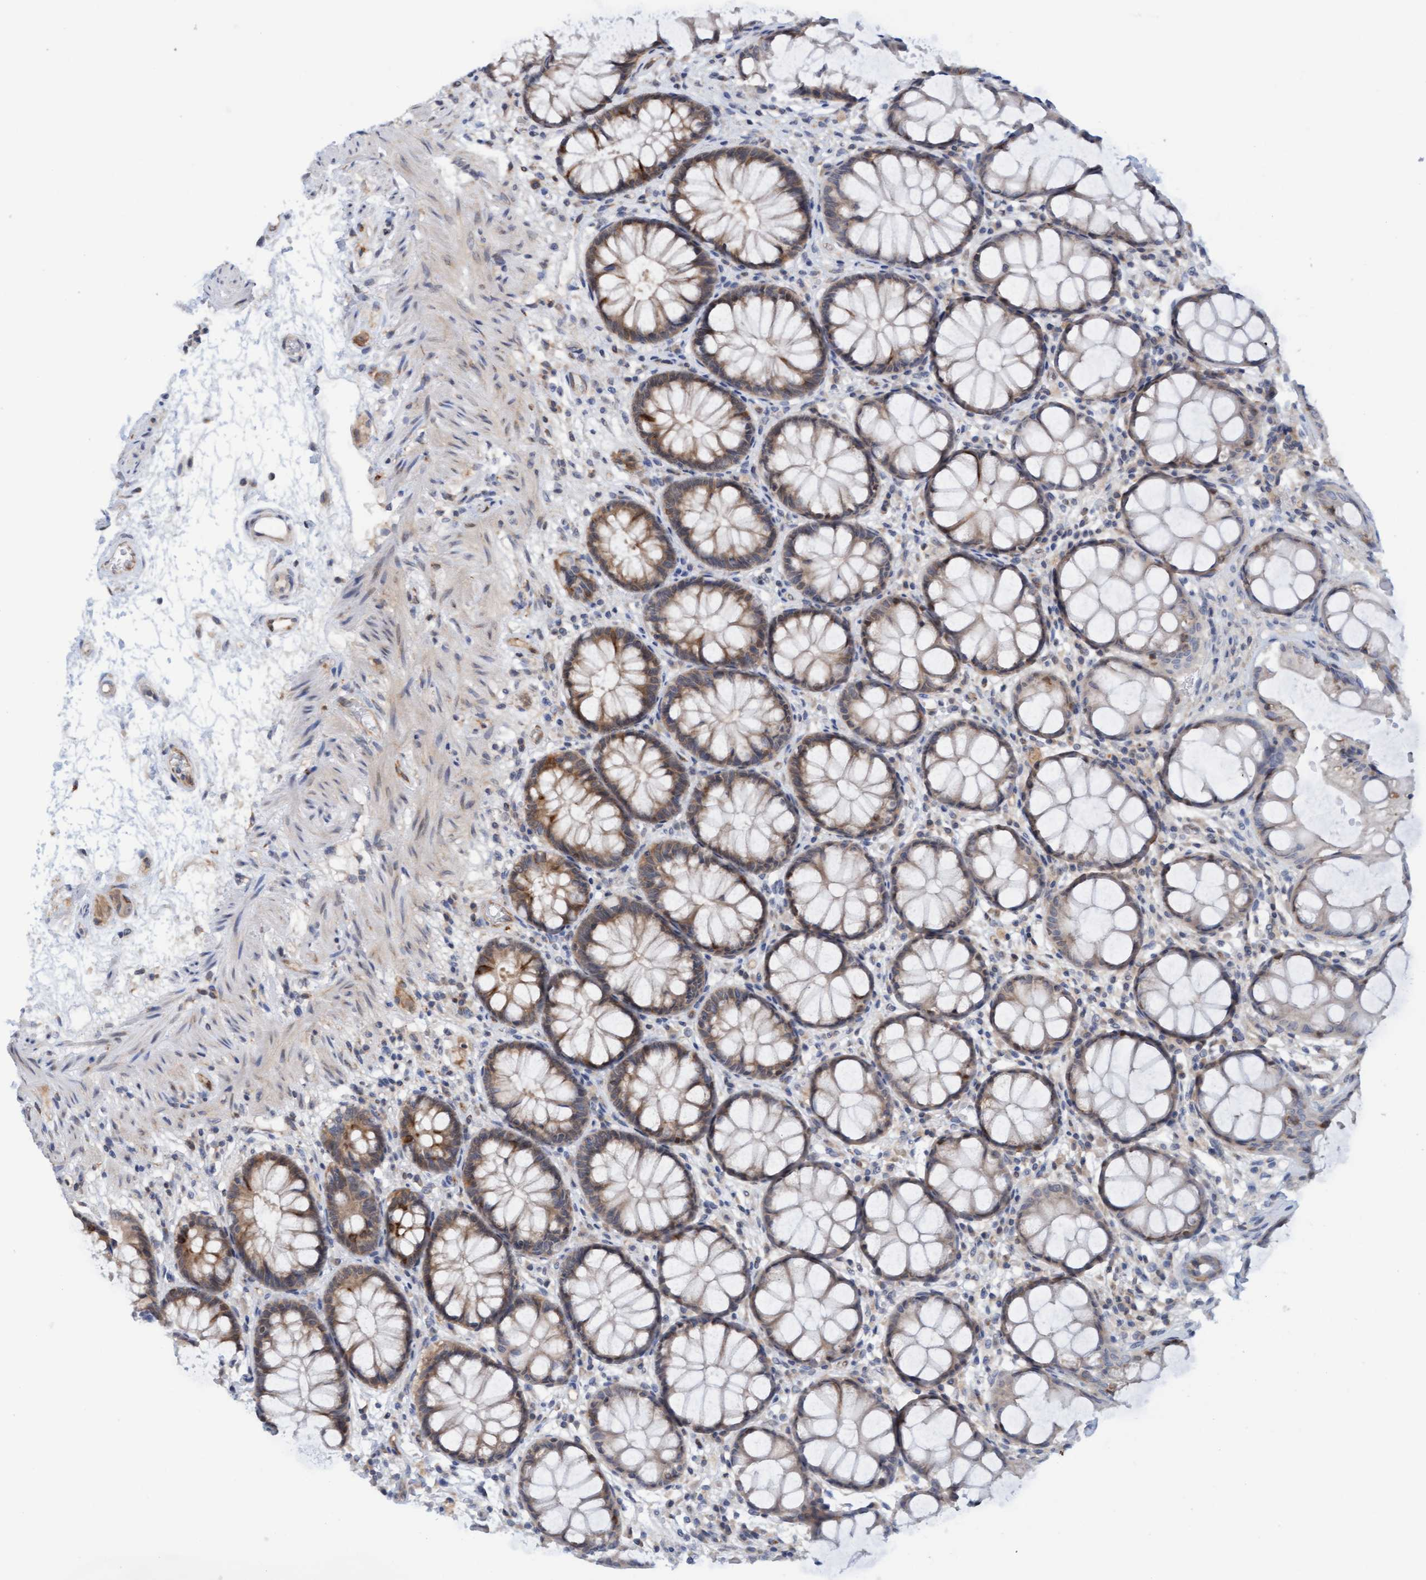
{"staining": {"intensity": "moderate", "quantity": ">75%", "location": "cytoplasmic/membranous"}, "tissue": "rectum", "cell_type": "Glandular cells", "image_type": "normal", "snomed": [{"axis": "morphology", "description": "Normal tissue, NOS"}, {"axis": "topography", "description": "Rectum"}], "caption": "A medium amount of moderate cytoplasmic/membranous staining is seen in approximately >75% of glandular cells in unremarkable rectum. (DAB (3,3'-diaminobenzidine) IHC with brightfield microscopy, high magnification).", "gene": "AMZ2", "patient": {"sex": "male", "age": 64}}